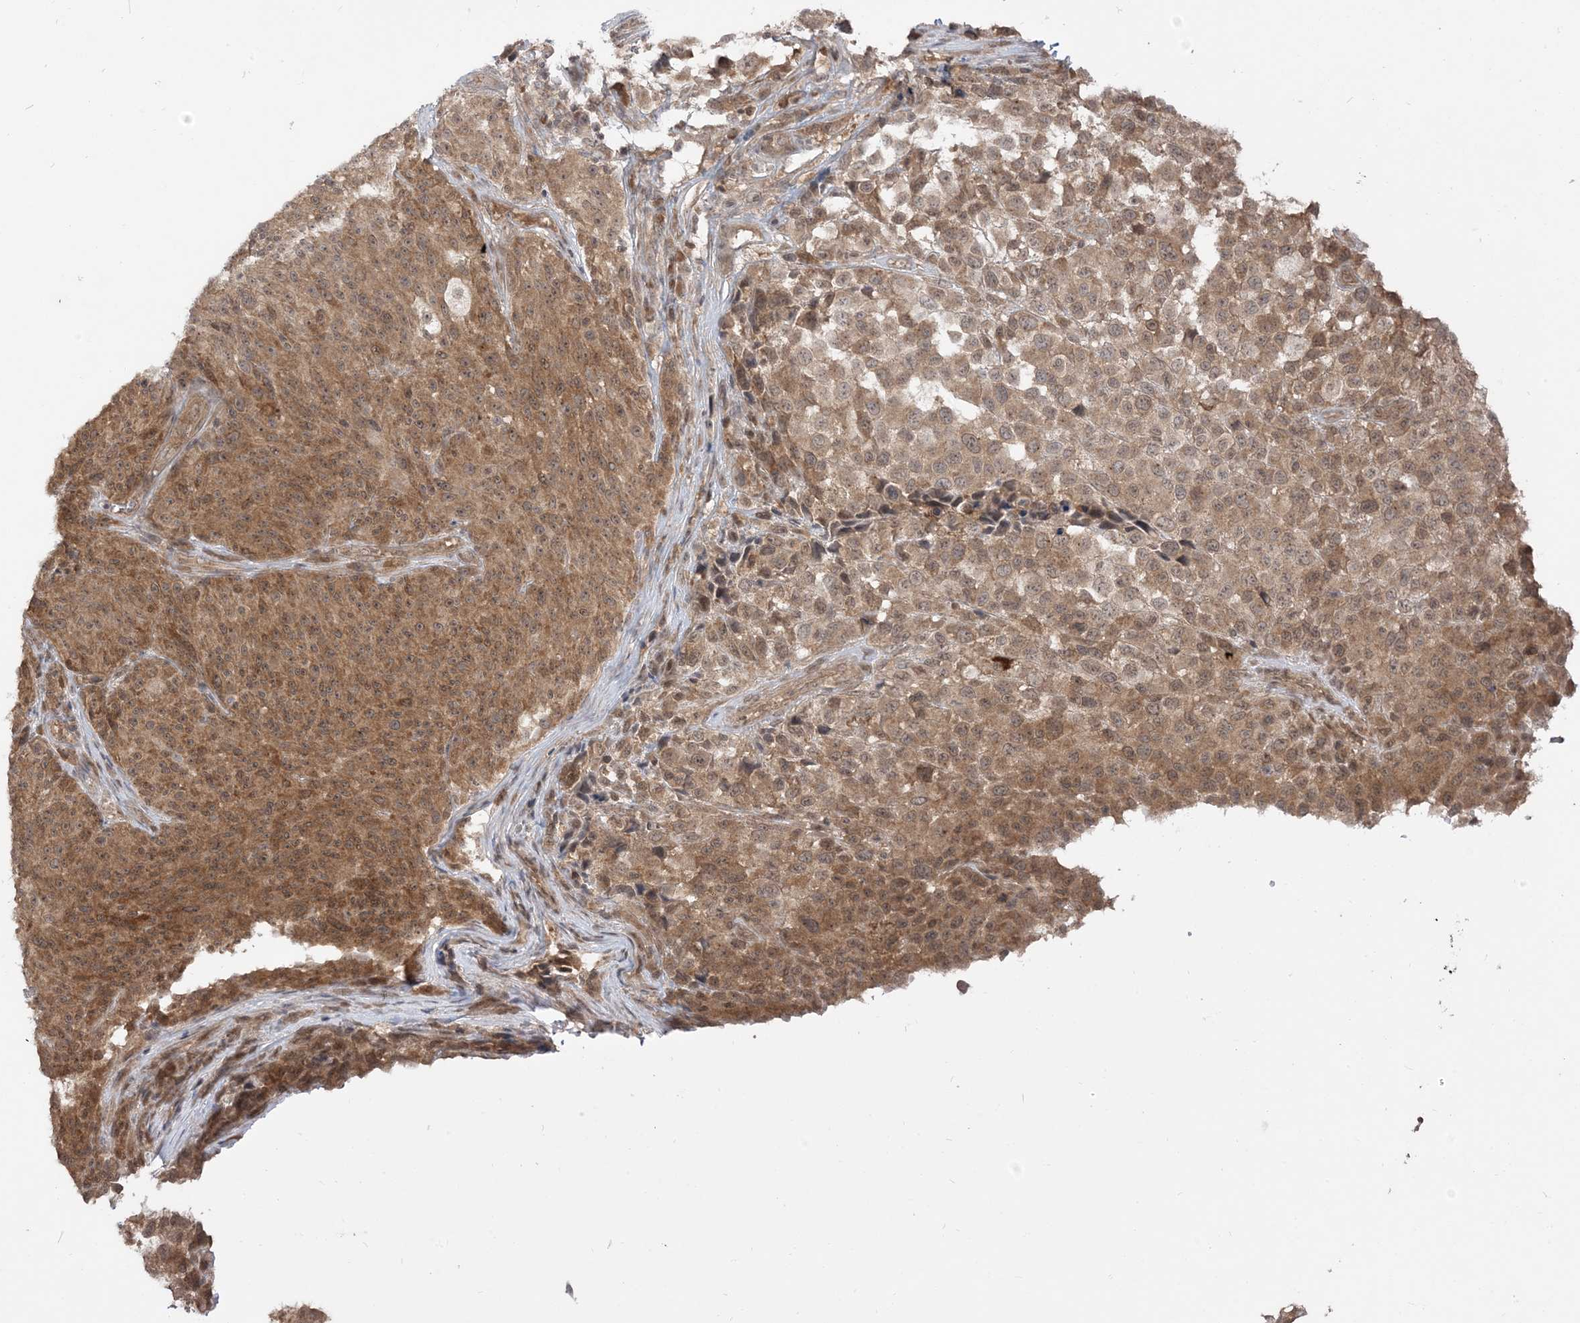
{"staining": {"intensity": "moderate", "quantity": ">75%", "location": "cytoplasmic/membranous,nuclear"}, "tissue": "melanoma", "cell_type": "Tumor cells", "image_type": "cancer", "snomed": [{"axis": "morphology", "description": "Malignant melanoma, NOS"}, {"axis": "topography", "description": "Skin"}], "caption": "A medium amount of moderate cytoplasmic/membranous and nuclear staining is appreciated in about >75% of tumor cells in melanoma tissue.", "gene": "TBCC", "patient": {"sex": "male", "age": 53}}